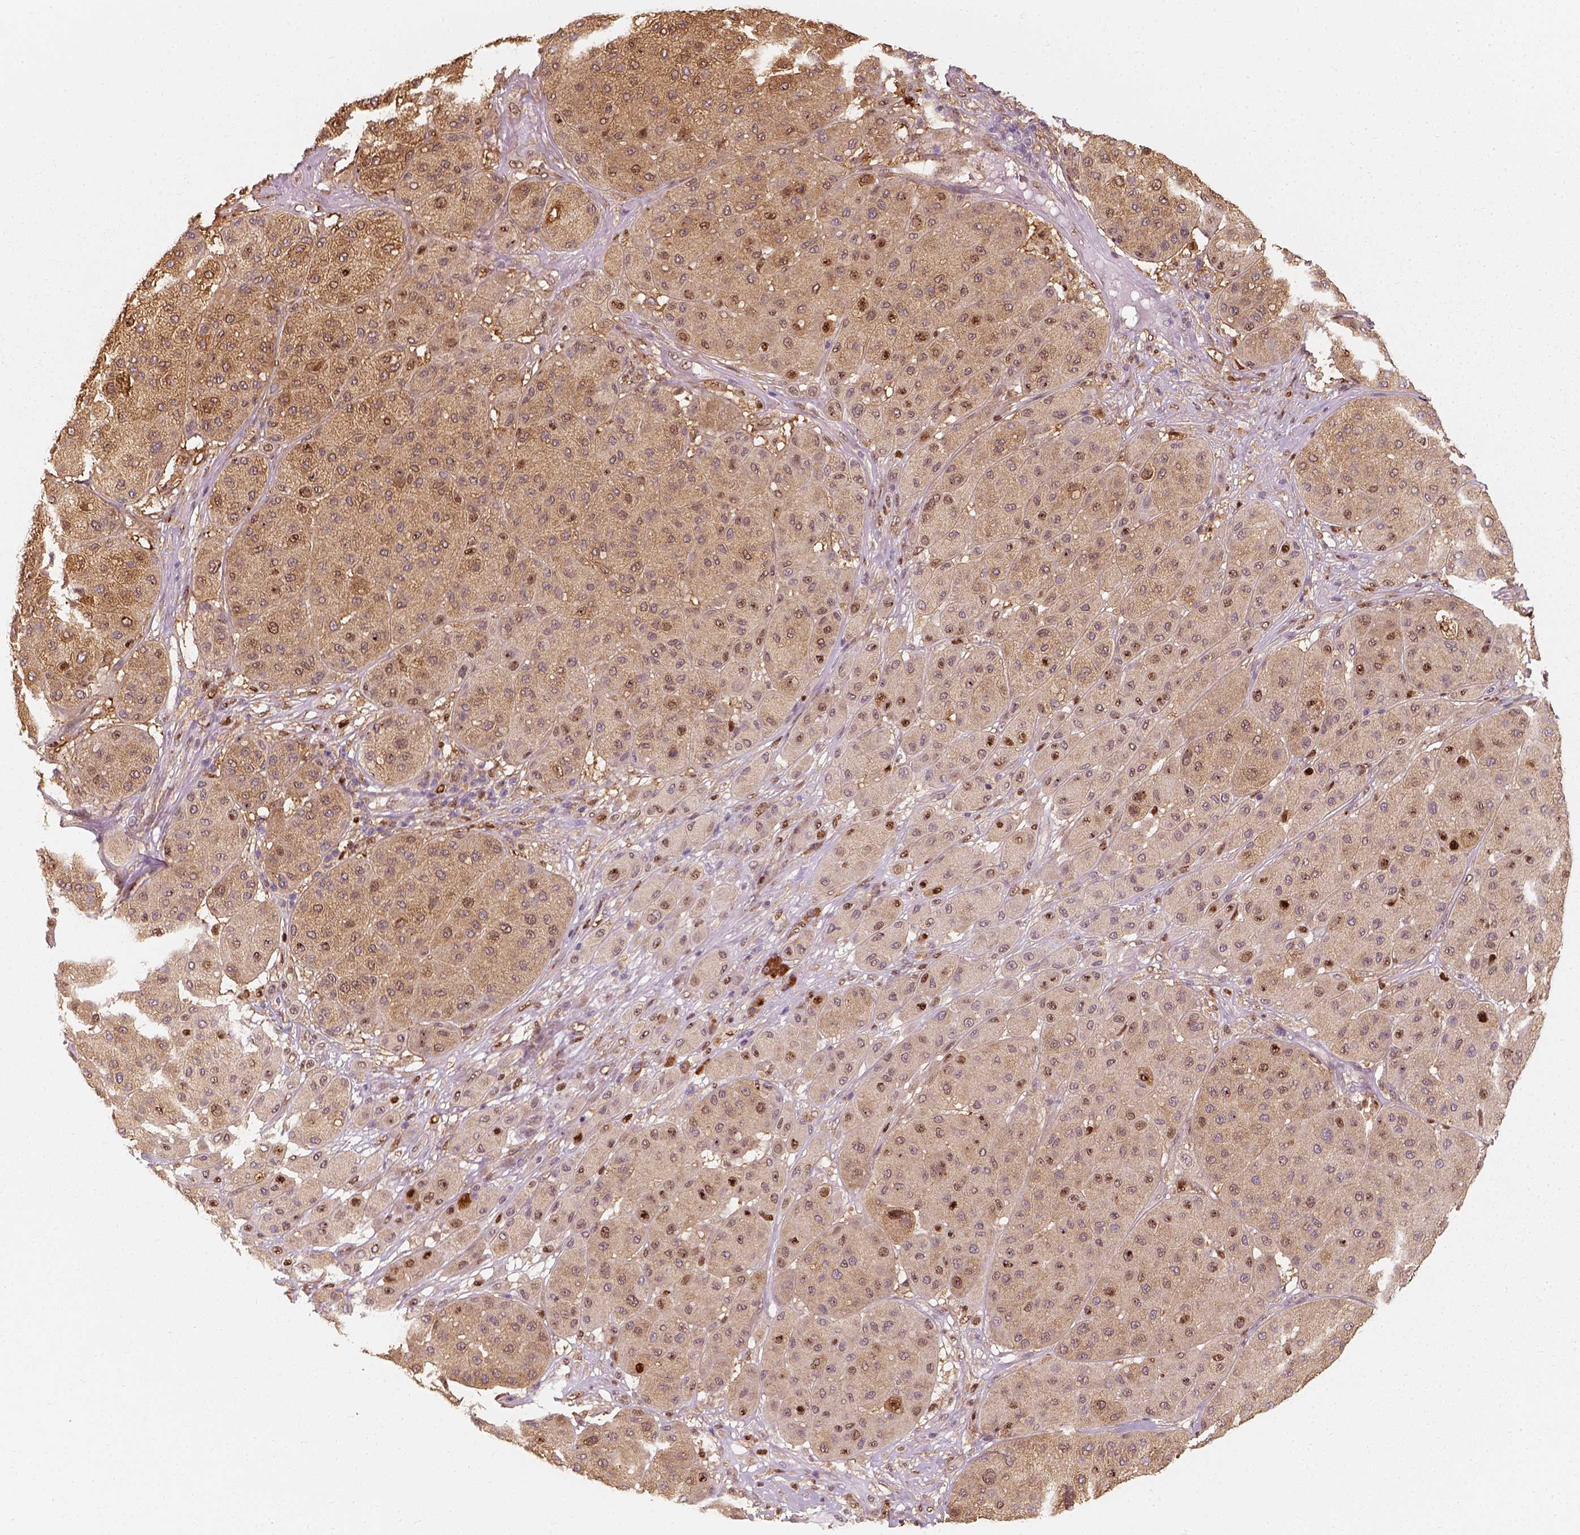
{"staining": {"intensity": "strong", "quantity": "<25%", "location": "nuclear"}, "tissue": "melanoma", "cell_type": "Tumor cells", "image_type": "cancer", "snomed": [{"axis": "morphology", "description": "Malignant melanoma, Metastatic site"}, {"axis": "topography", "description": "Smooth muscle"}], "caption": "Approximately <25% of tumor cells in malignant melanoma (metastatic site) exhibit strong nuclear protein expression as visualized by brown immunohistochemical staining.", "gene": "SQSTM1", "patient": {"sex": "male", "age": 41}}